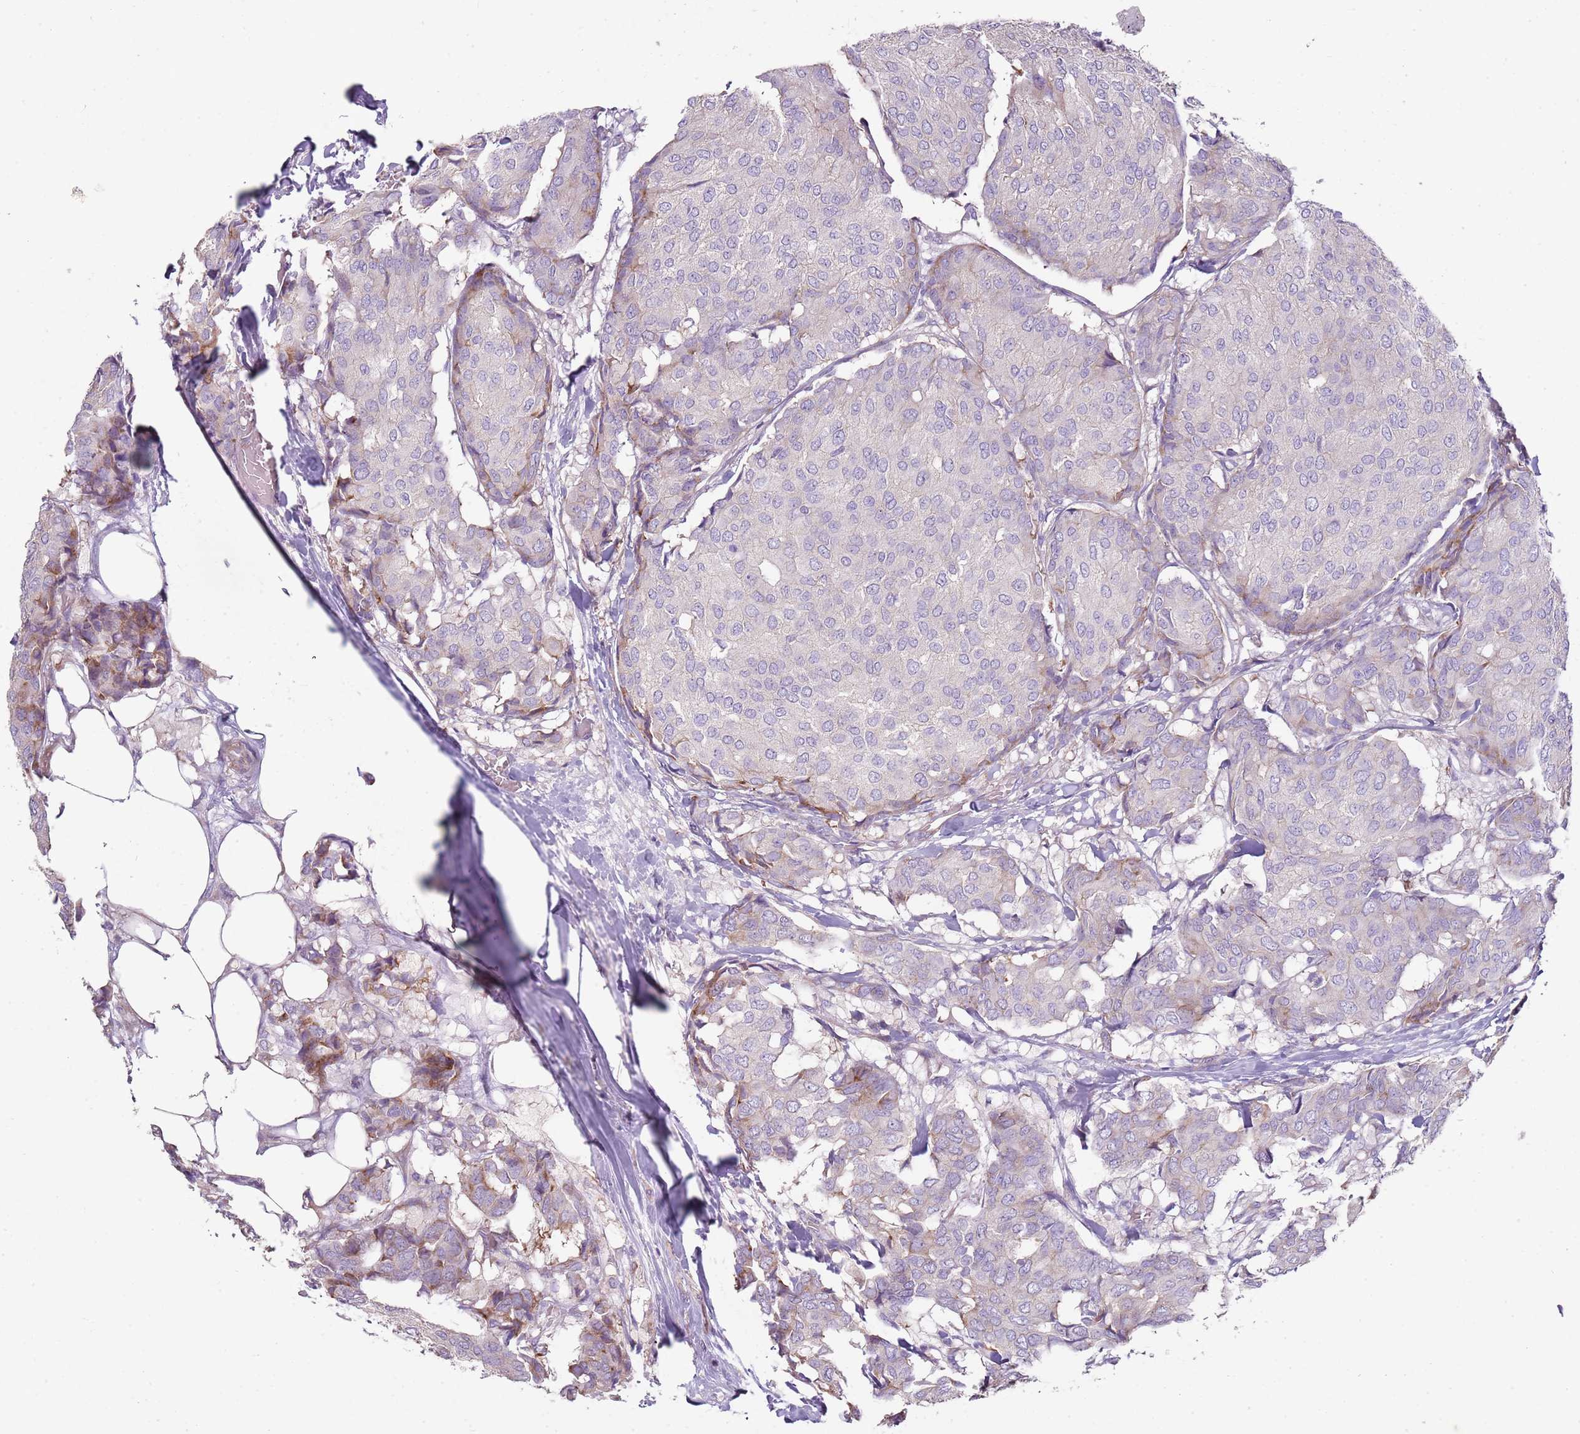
{"staining": {"intensity": "negative", "quantity": "none", "location": "none"}, "tissue": "breast cancer", "cell_type": "Tumor cells", "image_type": "cancer", "snomed": [{"axis": "morphology", "description": "Duct carcinoma"}, {"axis": "topography", "description": "Breast"}], "caption": "Immunohistochemical staining of invasive ductal carcinoma (breast) exhibits no significant positivity in tumor cells.", "gene": "ZNF583", "patient": {"sex": "female", "age": 75}}